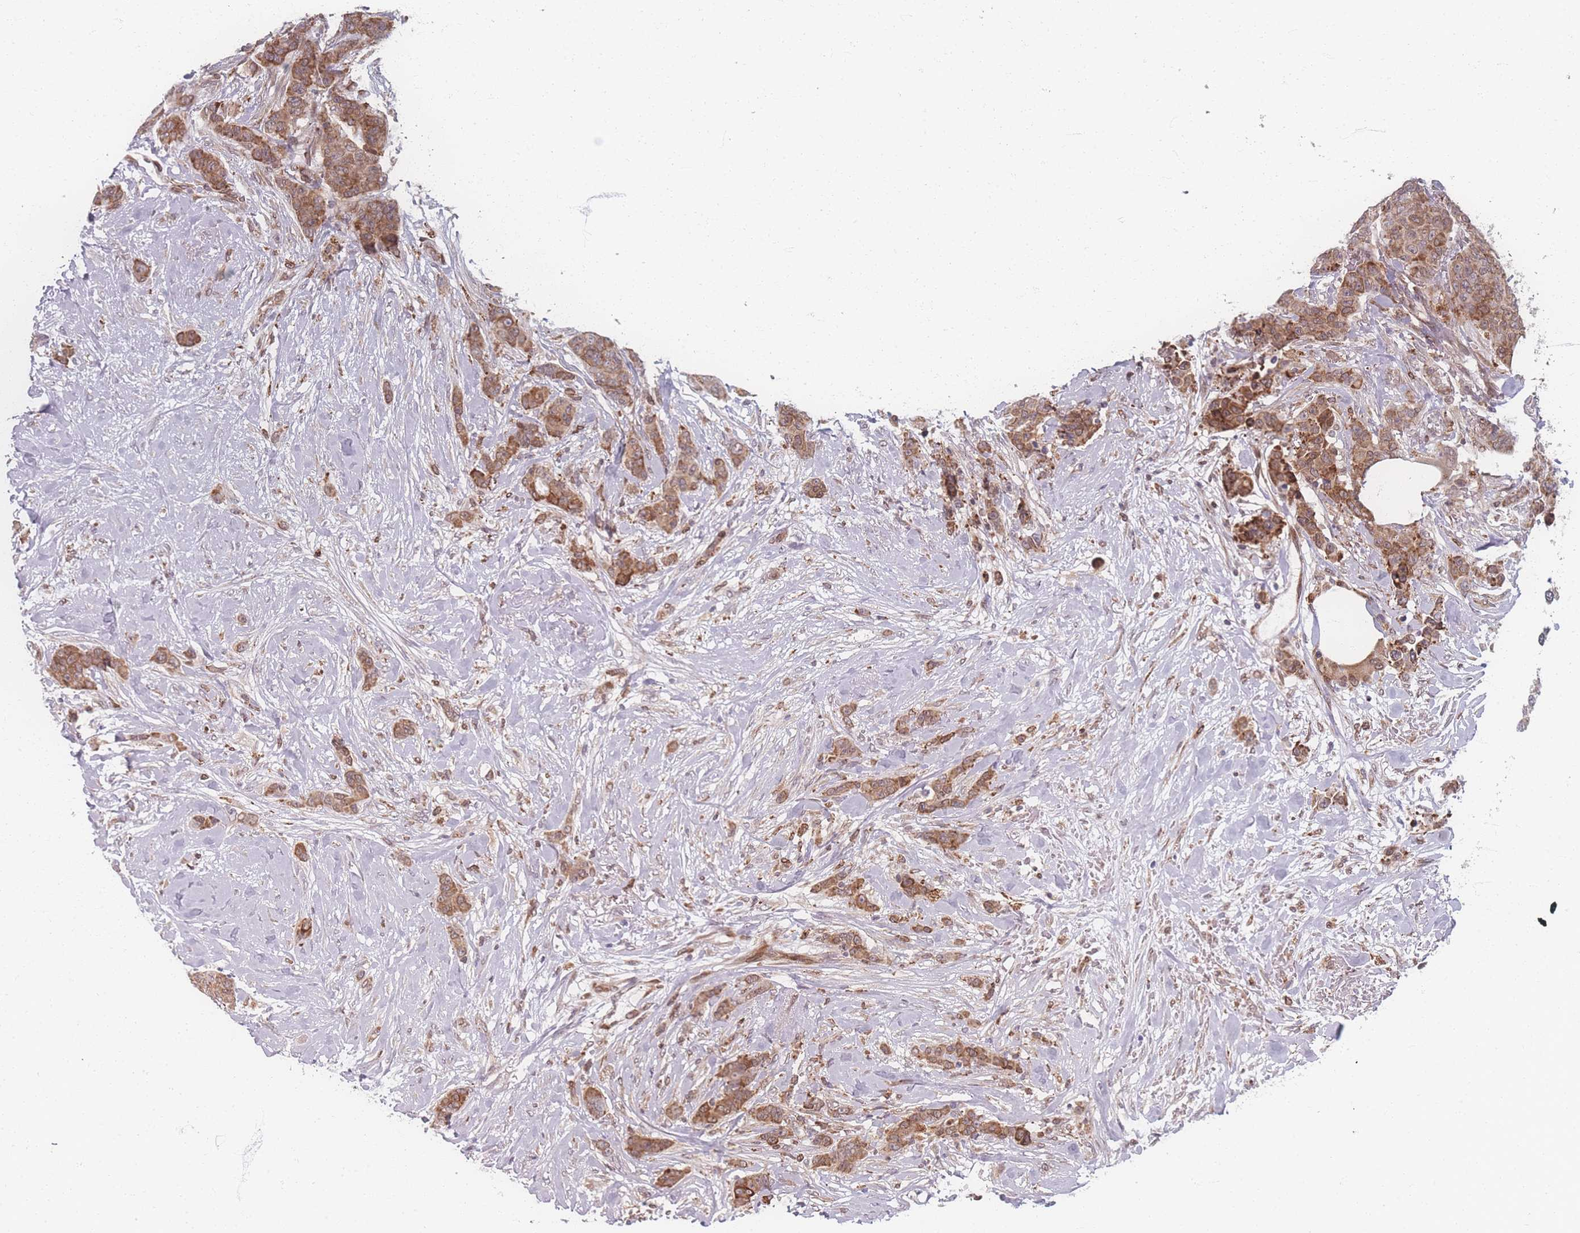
{"staining": {"intensity": "moderate", "quantity": ">75%", "location": "cytoplasmic/membranous"}, "tissue": "breast cancer", "cell_type": "Tumor cells", "image_type": "cancer", "snomed": [{"axis": "morphology", "description": "Duct carcinoma"}, {"axis": "topography", "description": "Breast"}], "caption": "An image of human breast cancer stained for a protein shows moderate cytoplasmic/membranous brown staining in tumor cells.", "gene": "ZC3H13", "patient": {"sex": "female", "age": 40}}